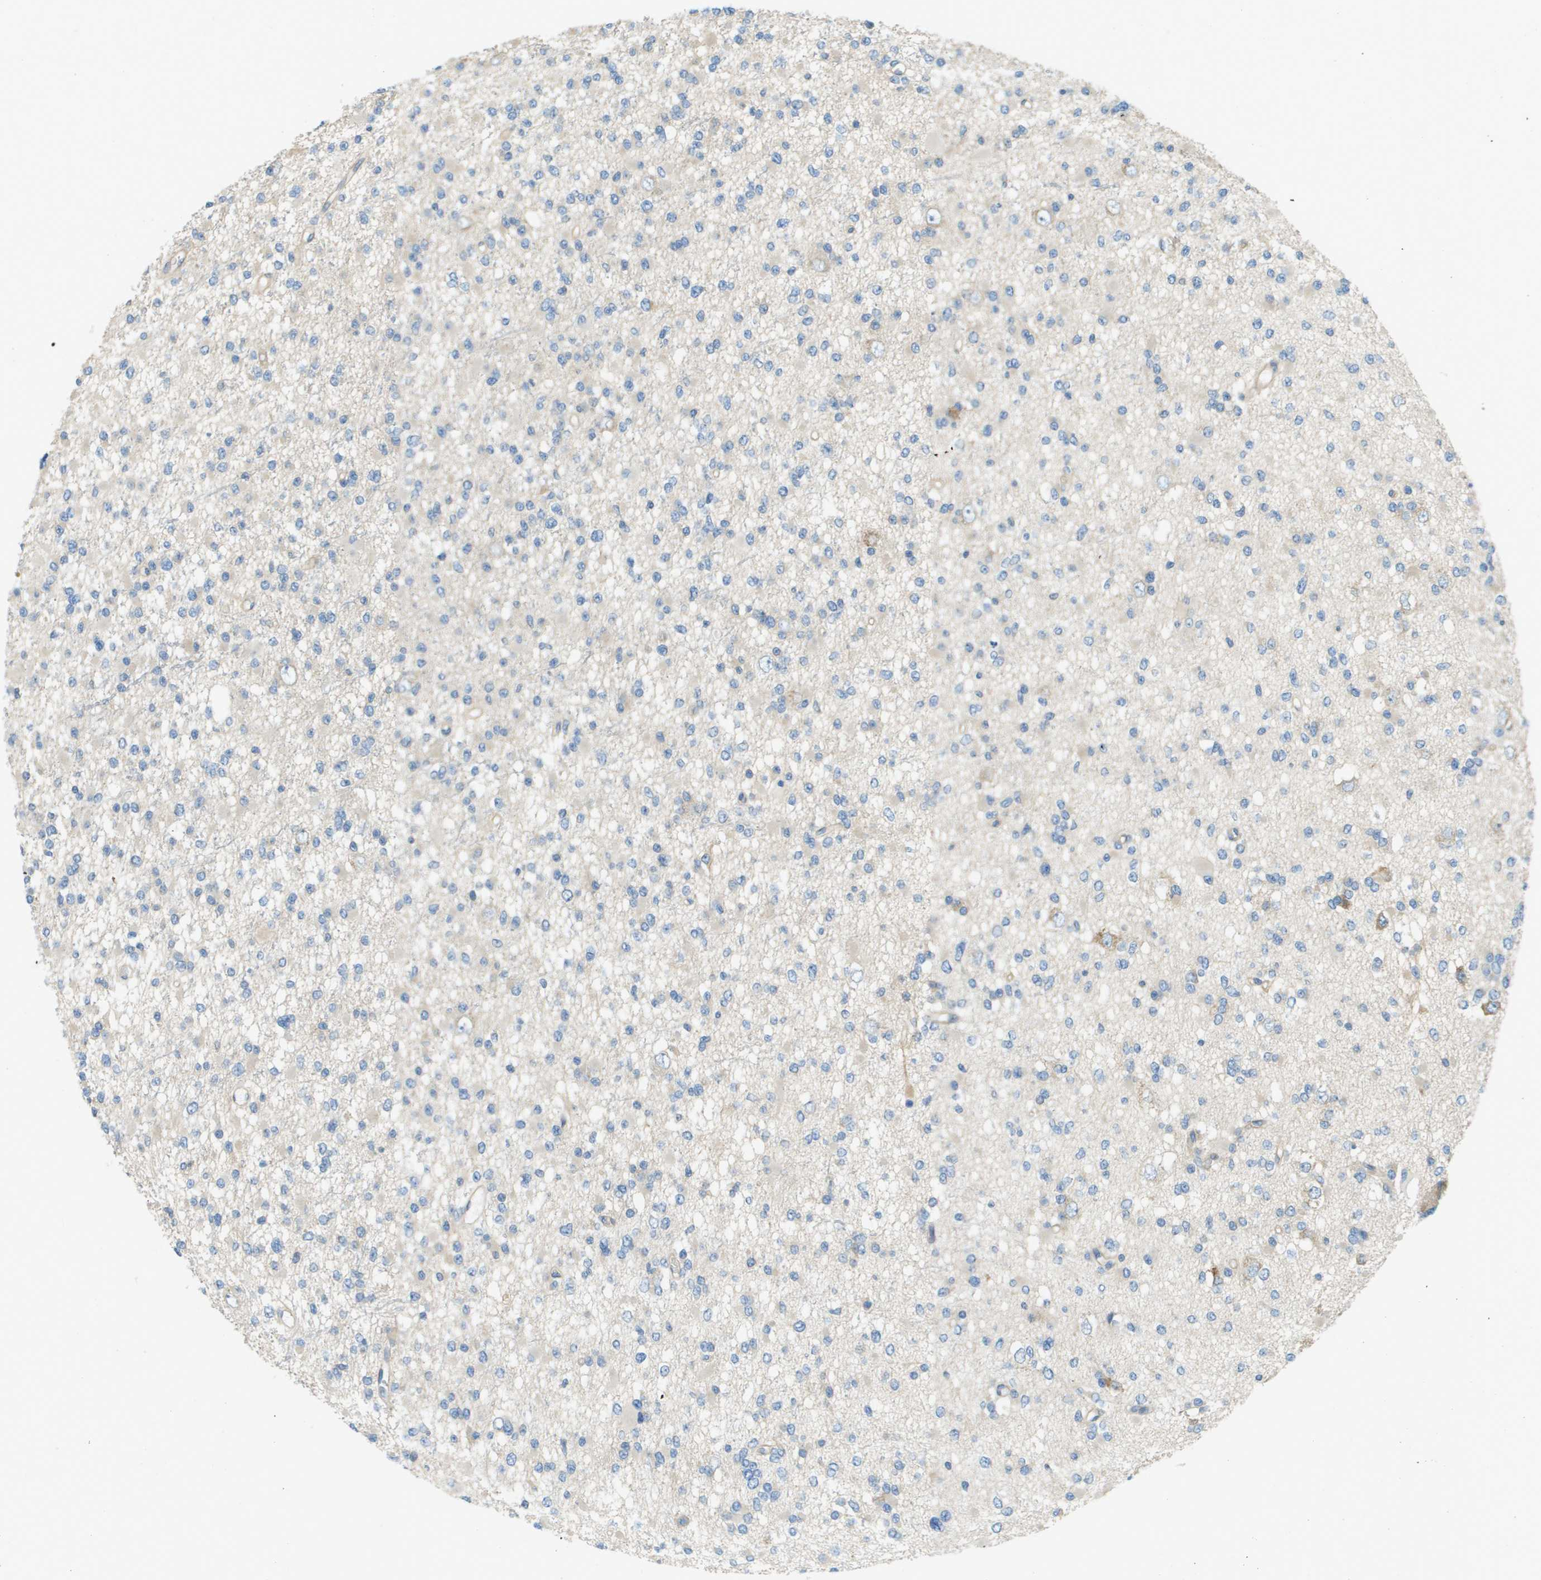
{"staining": {"intensity": "negative", "quantity": "none", "location": "none"}, "tissue": "glioma", "cell_type": "Tumor cells", "image_type": "cancer", "snomed": [{"axis": "morphology", "description": "Glioma, malignant, Low grade"}, {"axis": "topography", "description": "Brain"}], "caption": "Malignant glioma (low-grade) was stained to show a protein in brown. There is no significant staining in tumor cells.", "gene": "DNAJB11", "patient": {"sex": "female", "age": 22}}